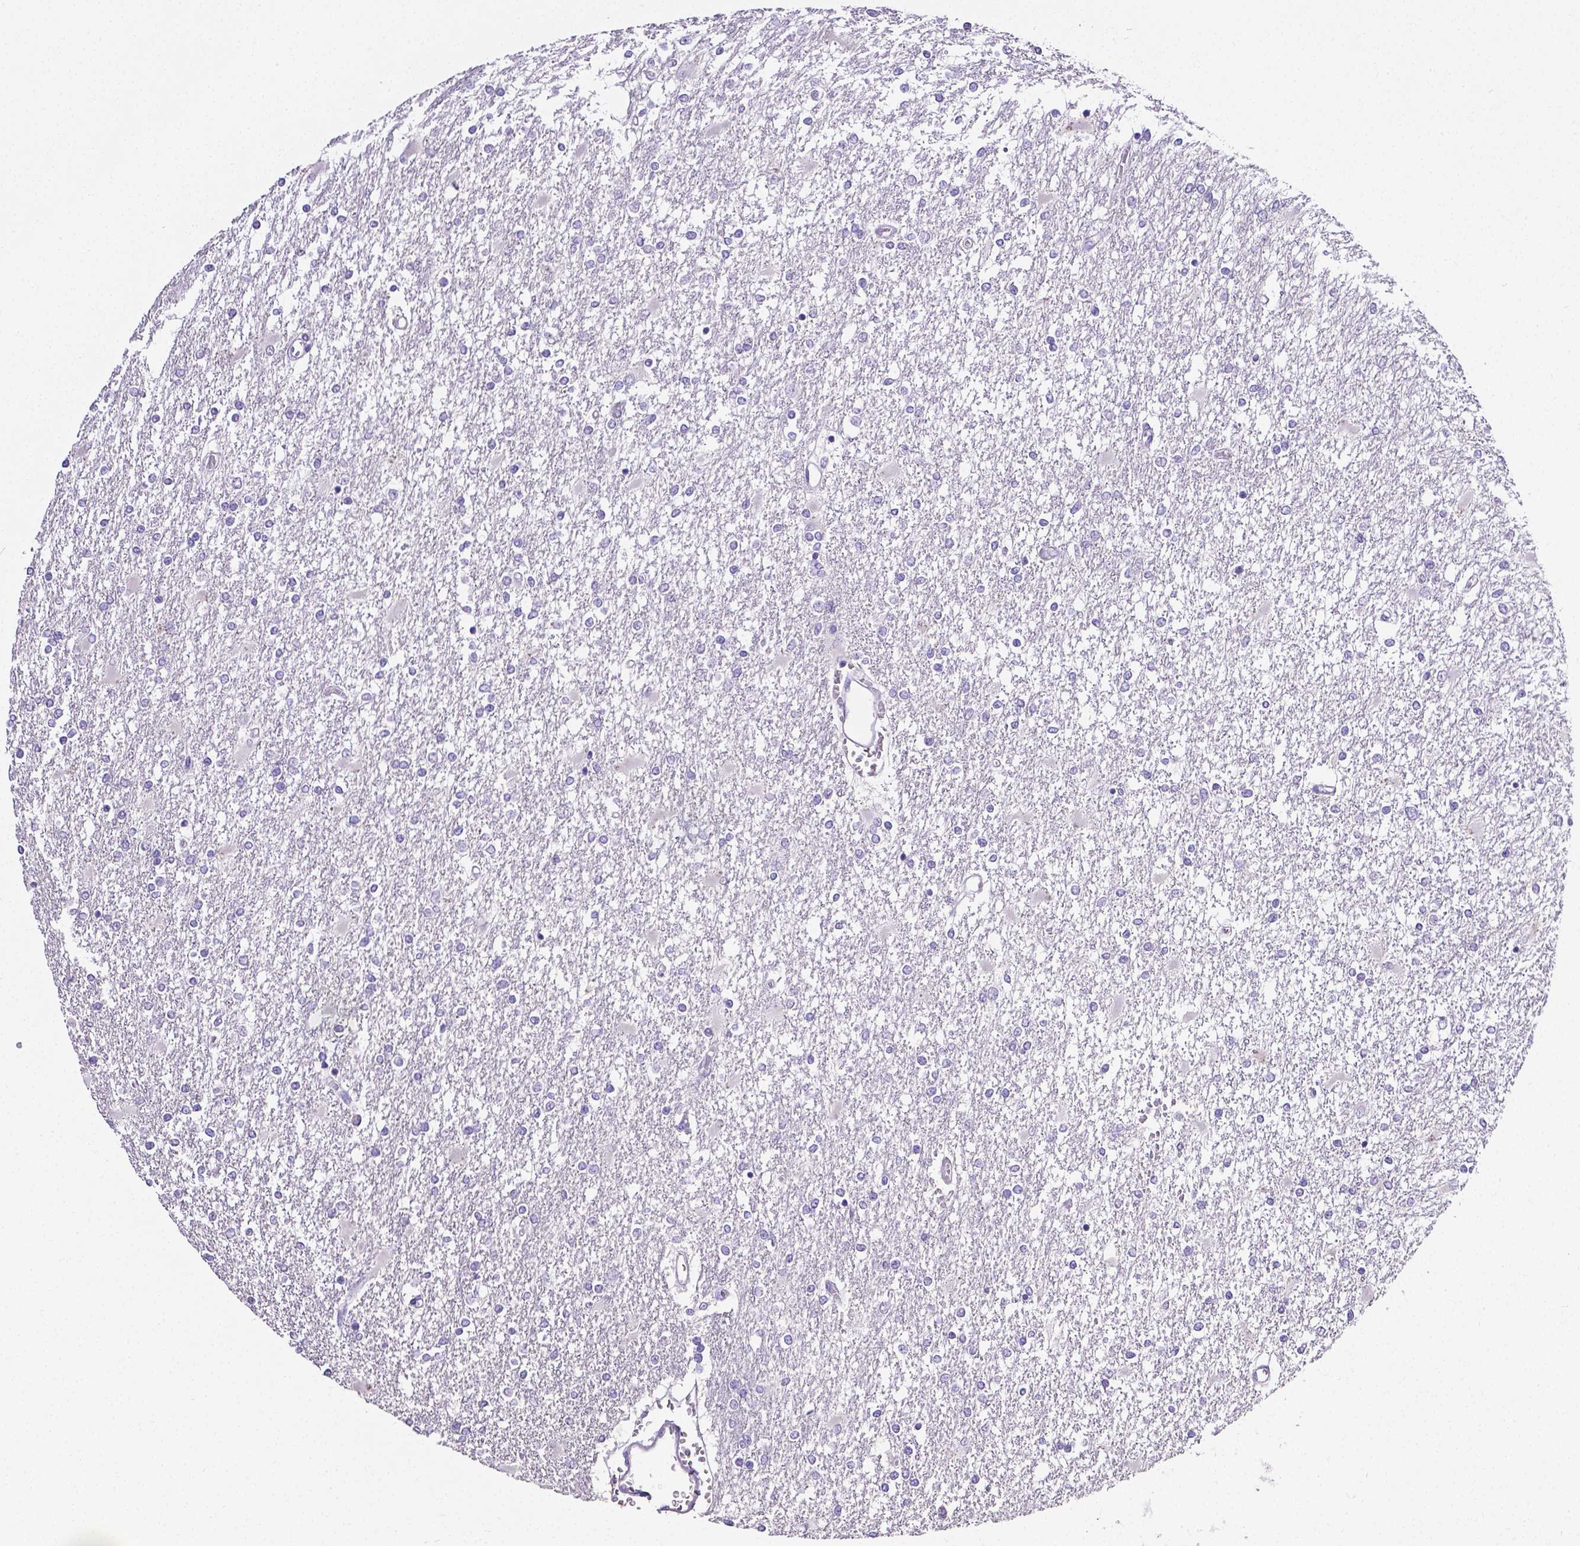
{"staining": {"intensity": "negative", "quantity": "none", "location": "none"}, "tissue": "glioma", "cell_type": "Tumor cells", "image_type": "cancer", "snomed": [{"axis": "morphology", "description": "Glioma, malignant, High grade"}, {"axis": "topography", "description": "Cerebral cortex"}], "caption": "Human malignant glioma (high-grade) stained for a protein using immunohistochemistry reveals no staining in tumor cells.", "gene": "MMP9", "patient": {"sex": "male", "age": 79}}